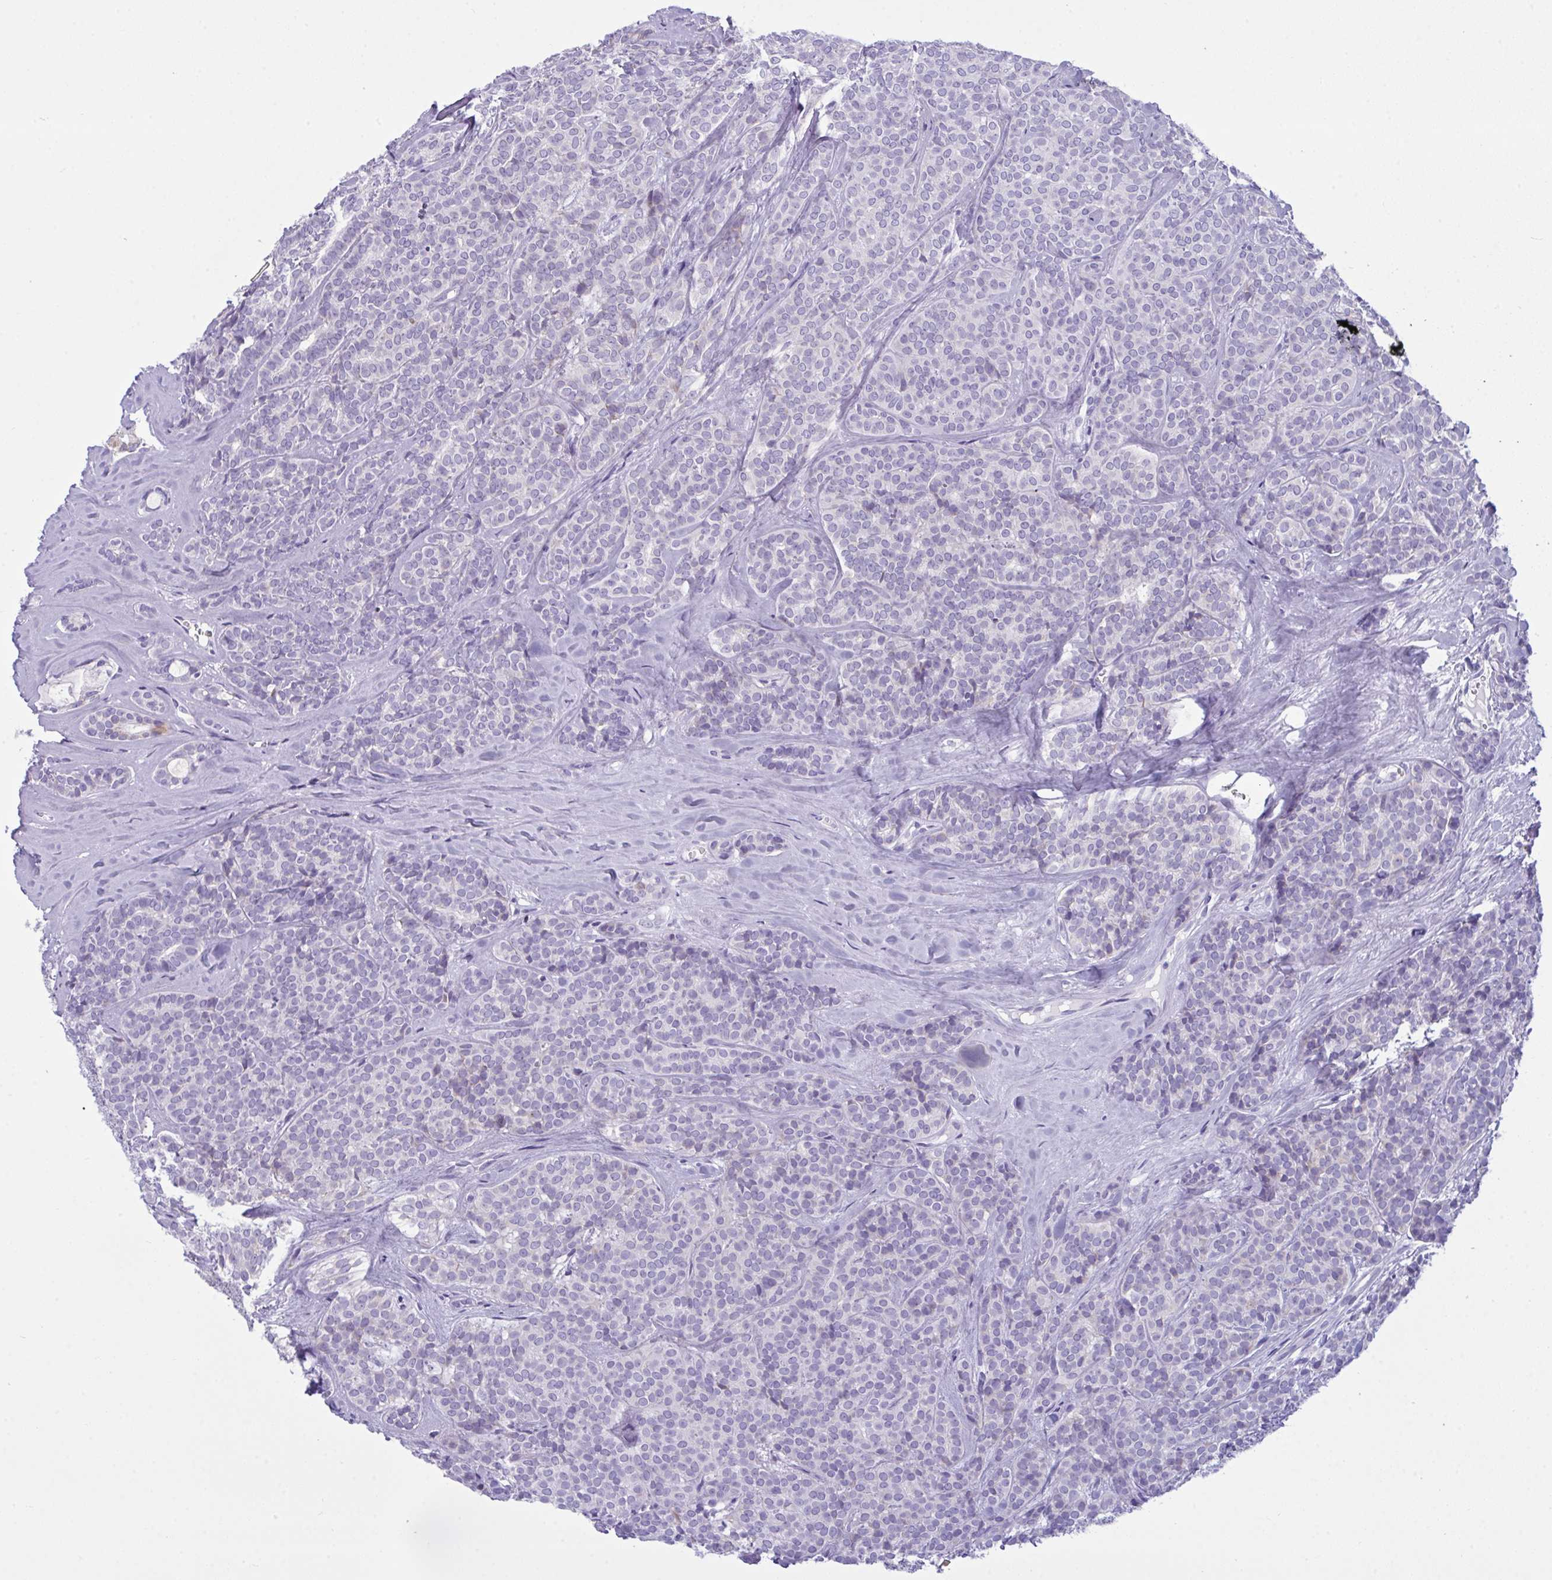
{"staining": {"intensity": "negative", "quantity": "none", "location": "none"}, "tissue": "head and neck cancer", "cell_type": "Tumor cells", "image_type": "cancer", "snomed": [{"axis": "morphology", "description": "Normal tissue, NOS"}, {"axis": "morphology", "description": "Adenocarcinoma, NOS"}, {"axis": "topography", "description": "Oral tissue"}, {"axis": "topography", "description": "Head-Neck"}], "caption": "Photomicrograph shows no protein staining in tumor cells of head and neck adenocarcinoma tissue.", "gene": "BBS1", "patient": {"sex": "female", "age": 57}}